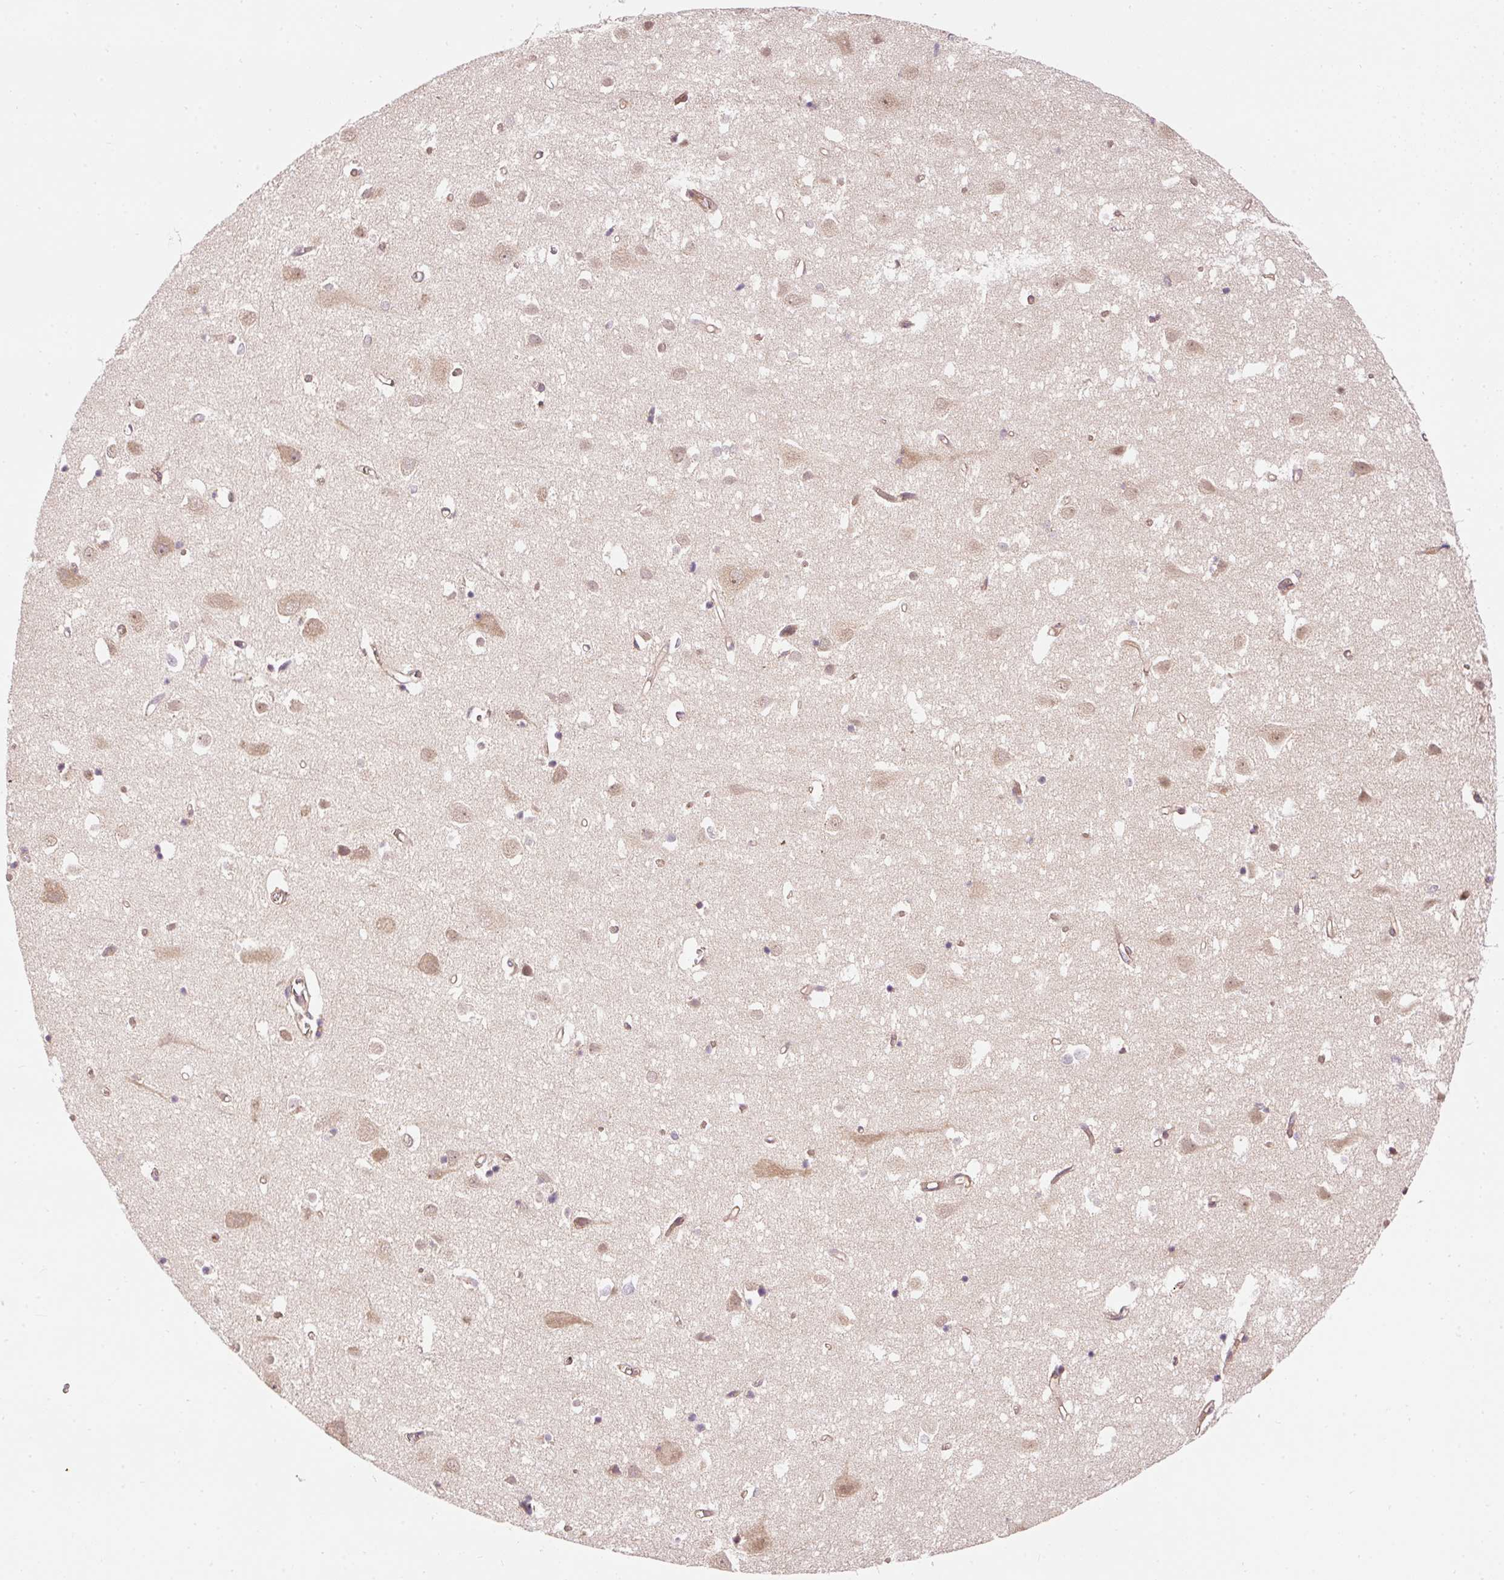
{"staining": {"intensity": "moderate", "quantity": ">75%", "location": "cytoplasmic/membranous"}, "tissue": "cerebral cortex", "cell_type": "Endothelial cells", "image_type": "normal", "snomed": [{"axis": "morphology", "description": "Normal tissue, NOS"}, {"axis": "topography", "description": "Cerebral cortex"}], "caption": "Protein staining reveals moderate cytoplasmic/membranous positivity in about >75% of endothelial cells in unremarkable cerebral cortex.", "gene": "ADCY4", "patient": {"sex": "male", "age": 70}}